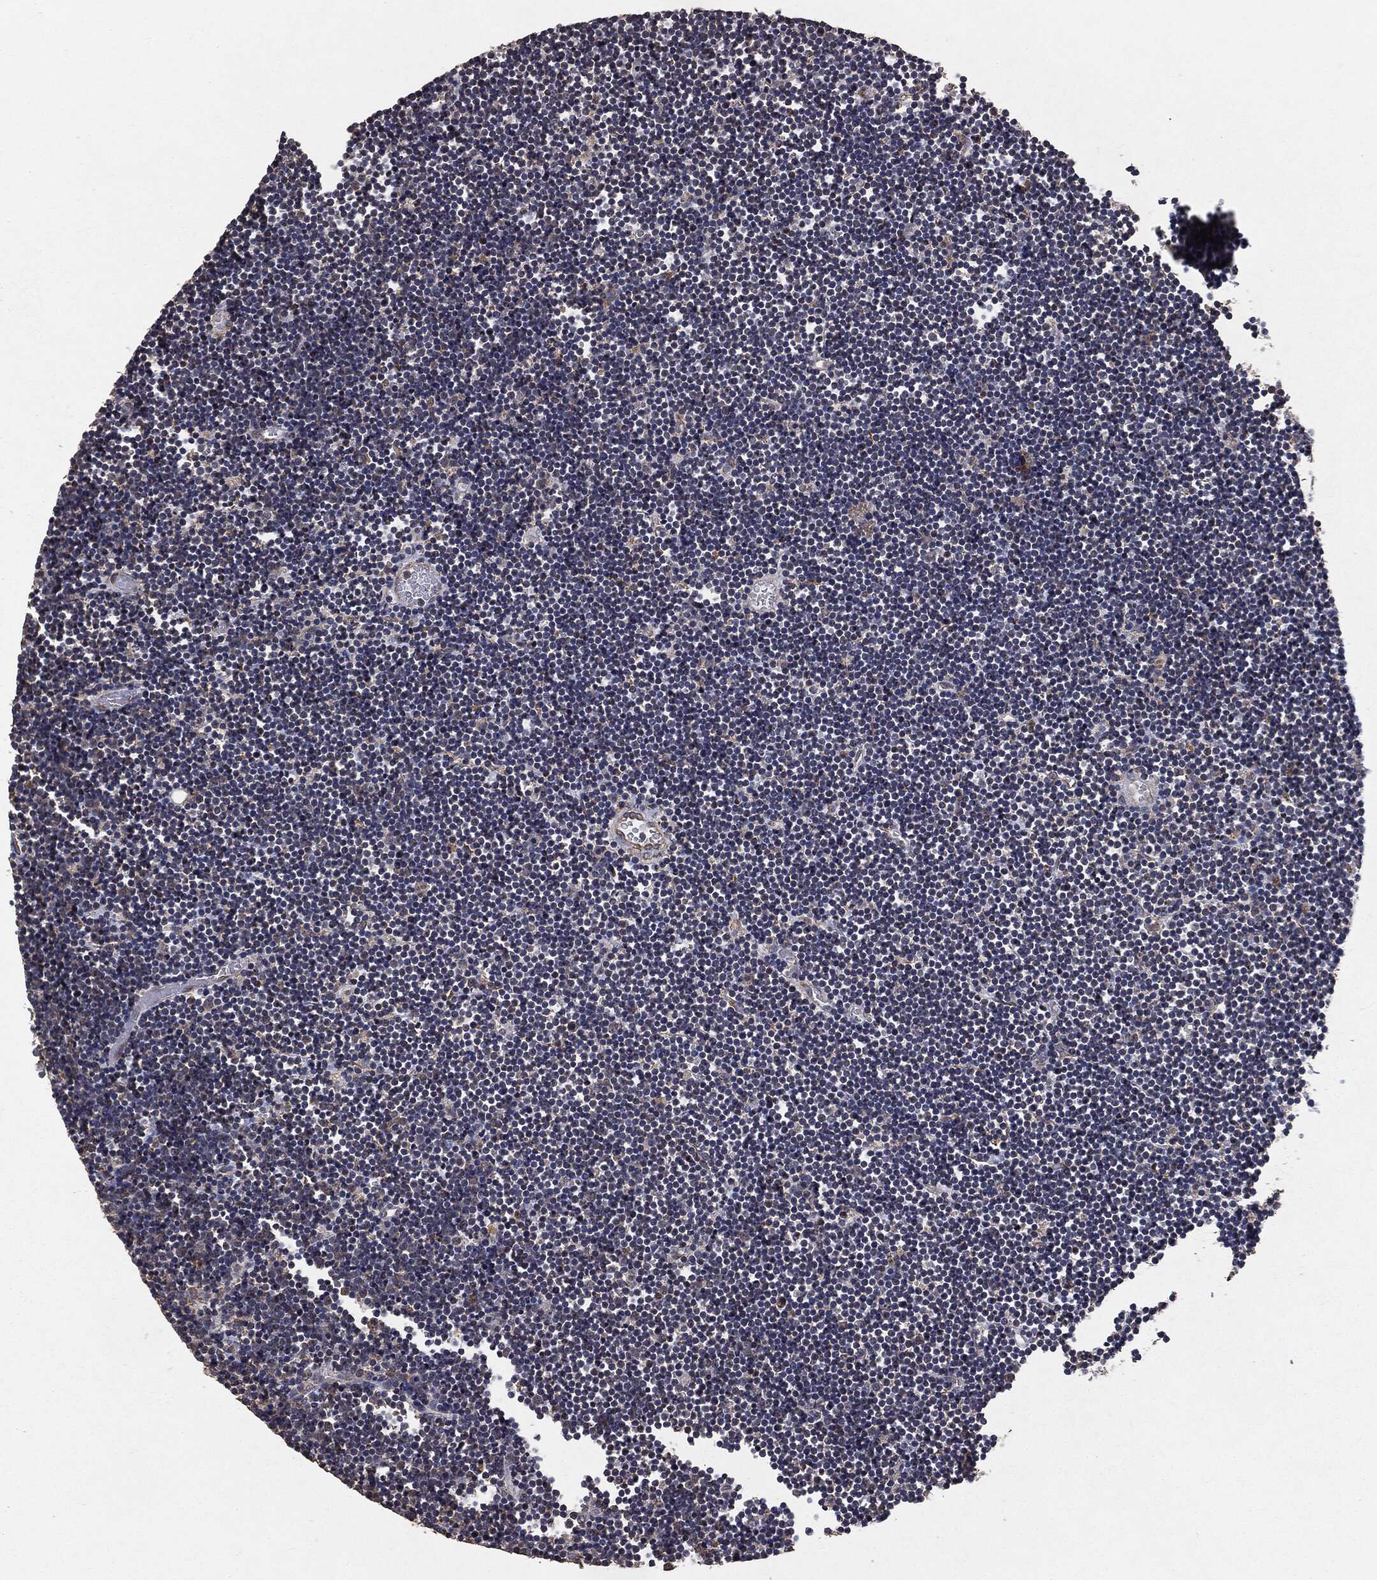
{"staining": {"intensity": "negative", "quantity": "none", "location": "none"}, "tissue": "lymphoma", "cell_type": "Tumor cells", "image_type": "cancer", "snomed": [{"axis": "morphology", "description": "Malignant lymphoma, non-Hodgkin's type, Low grade"}, {"axis": "topography", "description": "Brain"}], "caption": "Immunohistochemistry image of neoplastic tissue: human malignant lymphoma, non-Hodgkin's type (low-grade) stained with DAB (3,3'-diaminobenzidine) demonstrates no significant protein expression in tumor cells.", "gene": "MTOR", "patient": {"sex": "female", "age": 66}}